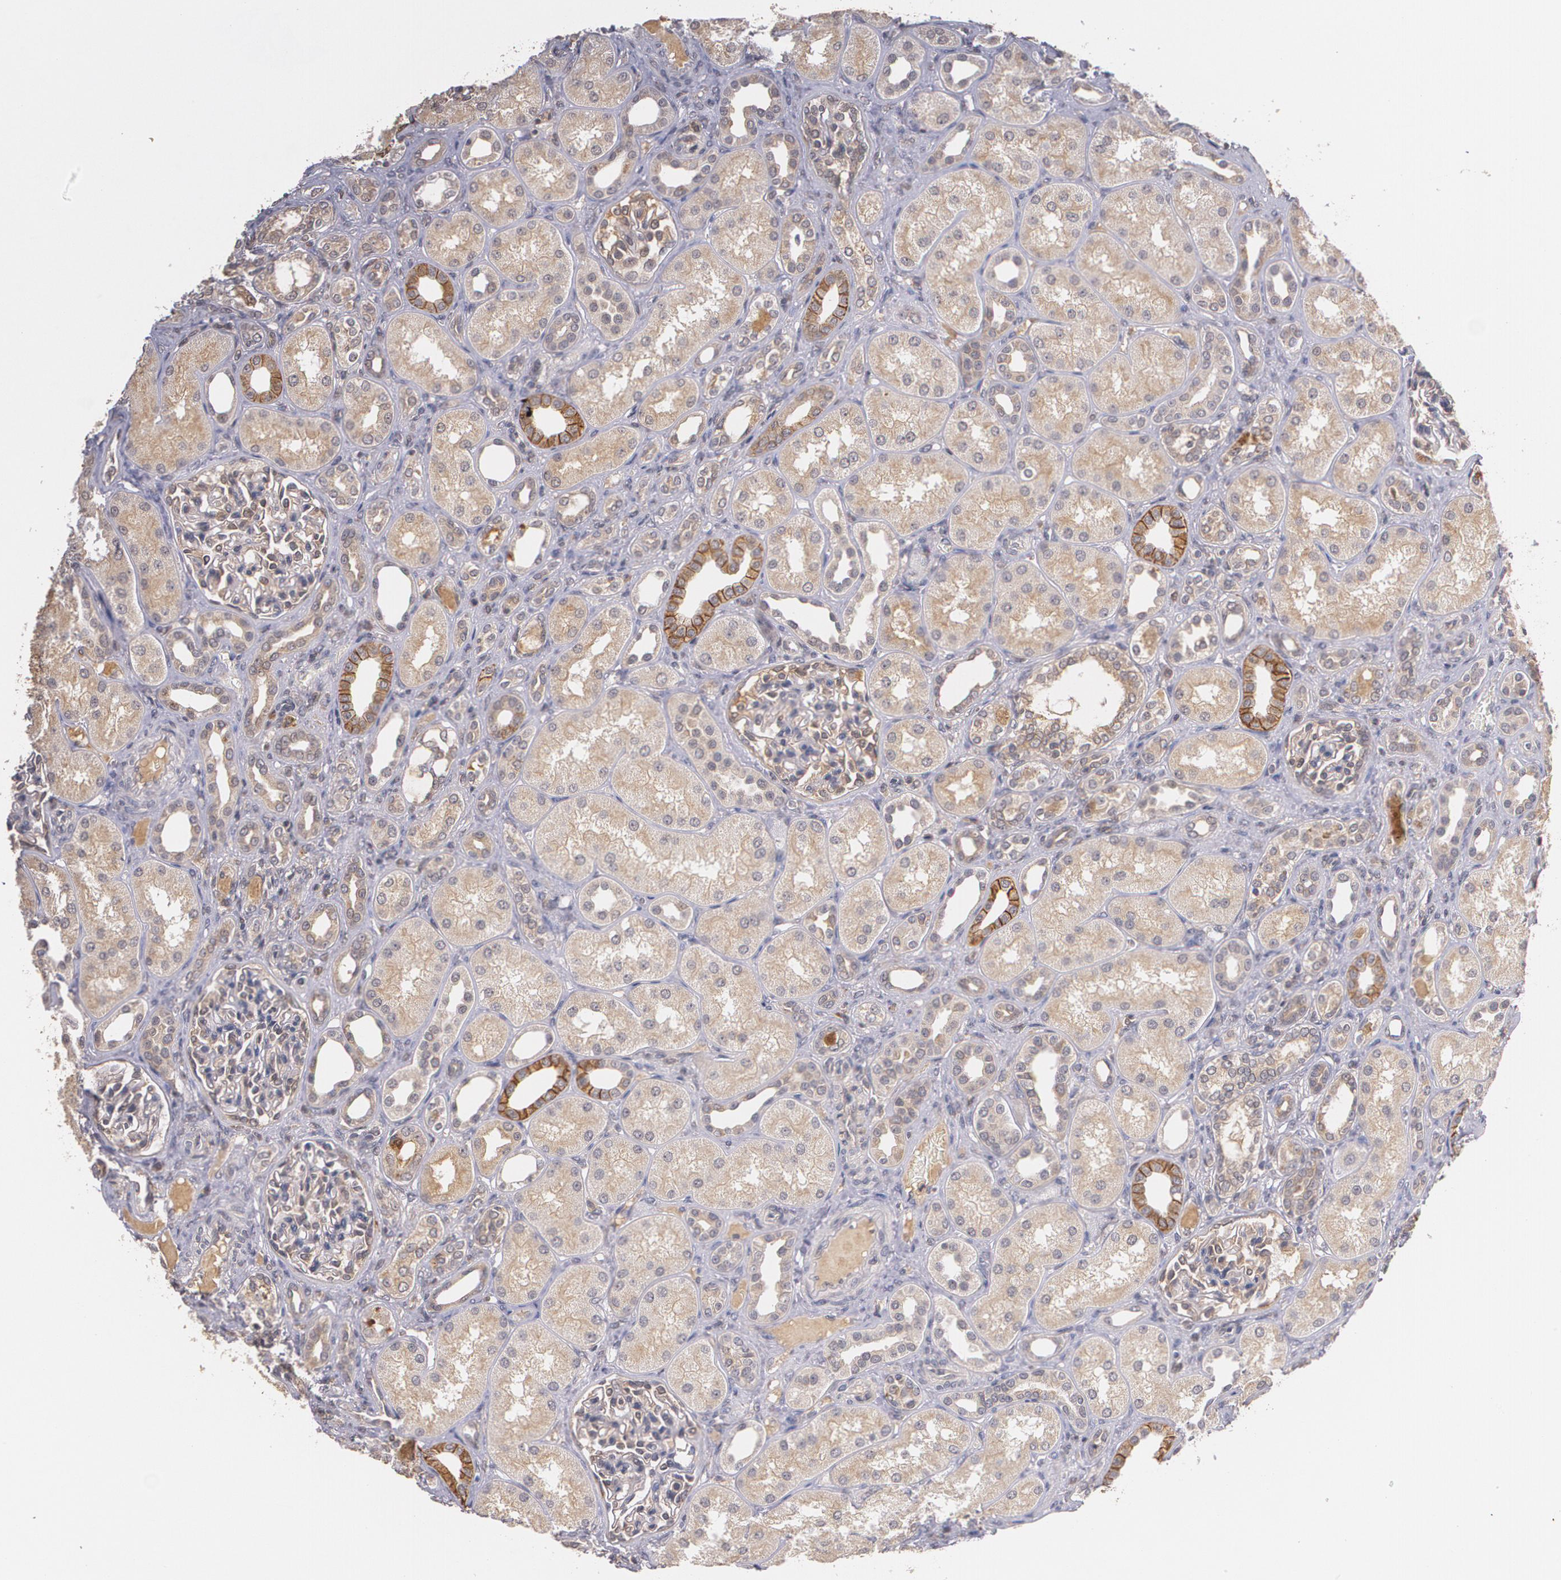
{"staining": {"intensity": "moderate", "quantity": ">75%", "location": "cytoplasmic/membranous"}, "tissue": "kidney", "cell_type": "Cells in glomeruli", "image_type": "normal", "snomed": [{"axis": "morphology", "description": "Normal tissue, NOS"}, {"axis": "topography", "description": "Kidney"}], "caption": "Cells in glomeruli demonstrate medium levels of moderate cytoplasmic/membranous staining in about >75% of cells in benign kidney. (DAB (3,3'-diaminobenzidine) = brown stain, brightfield microscopy at high magnification).", "gene": "IFNGR2", "patient": {"sex": "male", "age": 7}}